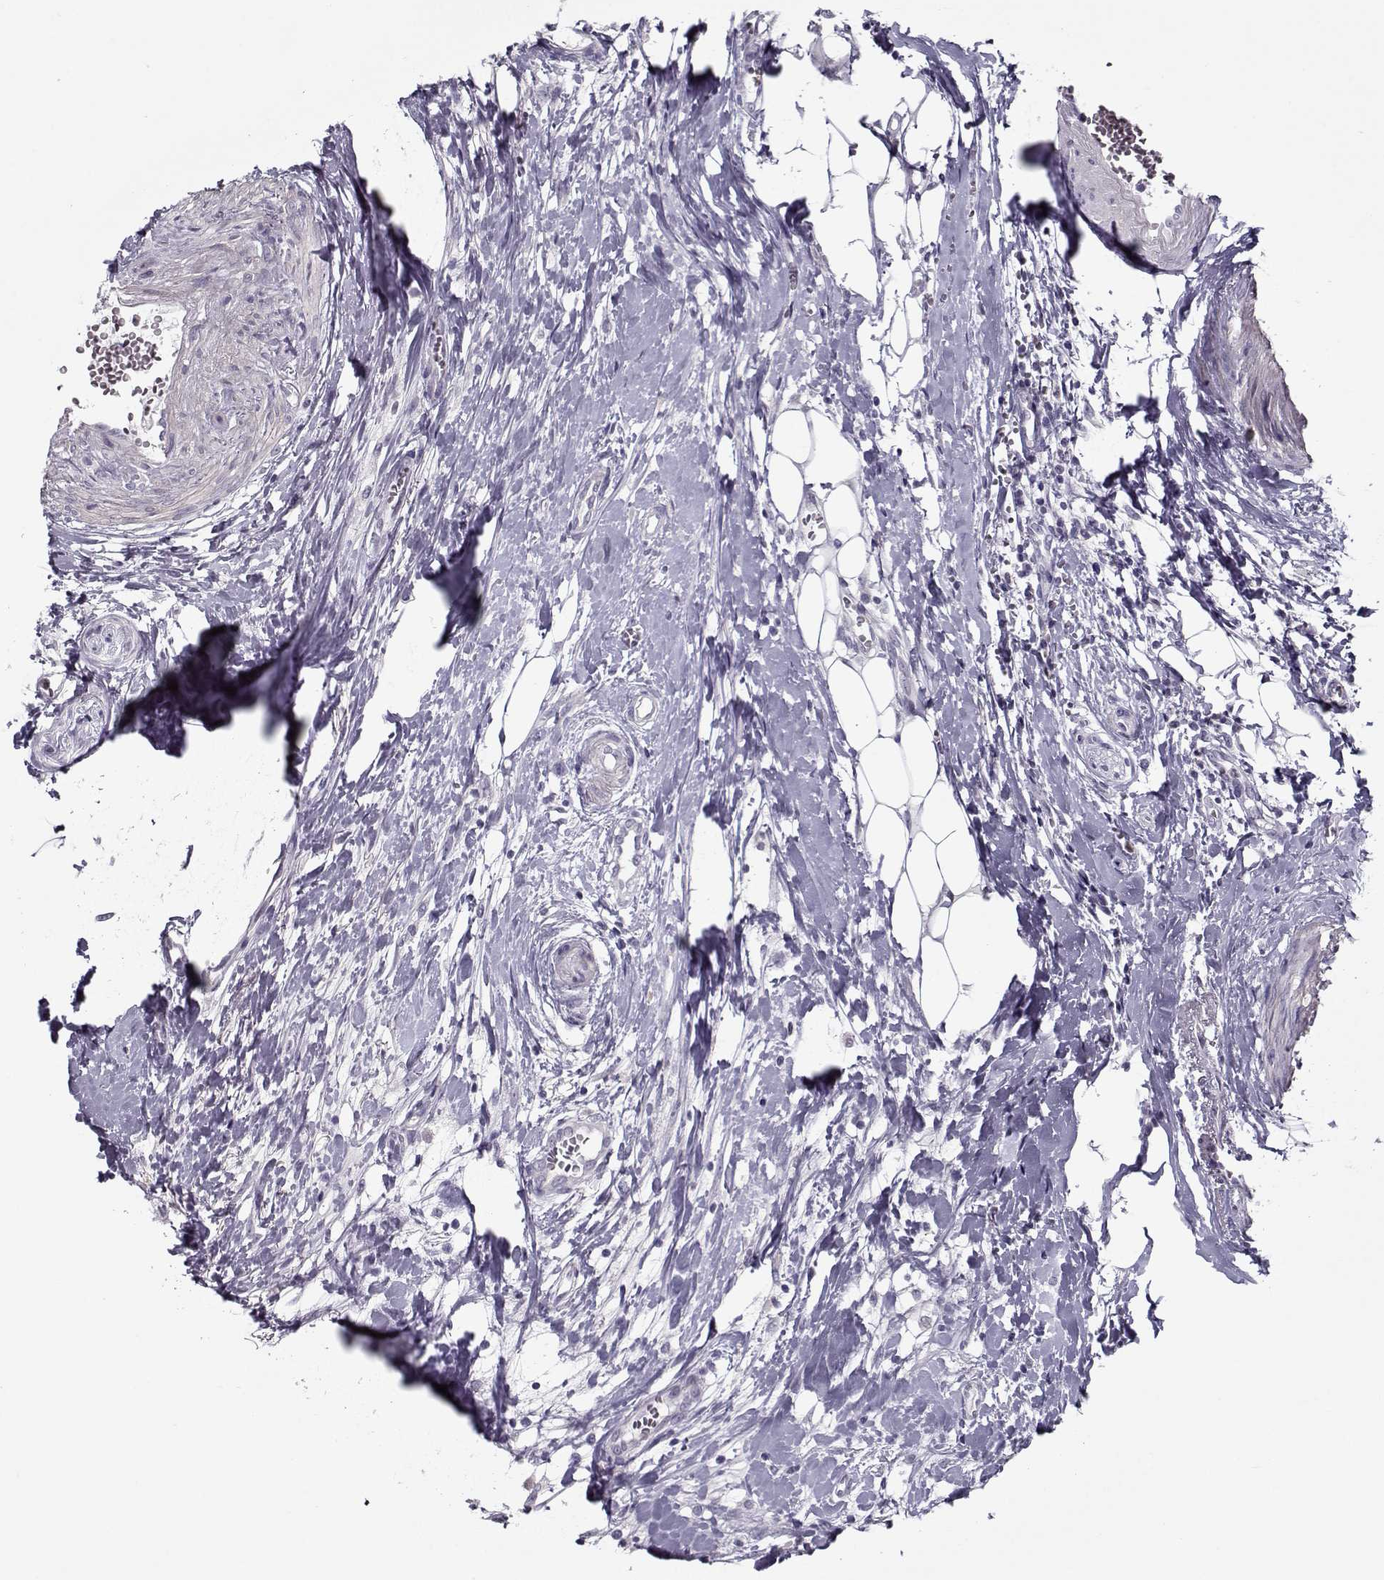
{"staining": {"intensity": "negative", "quantity": "none", "location": "none"}, "tissue": "head and neck cancer", "cell_type": "Tumor cells", "image_type": "cancer", "snomed": [{"axis": "morphology", "description": "Squamous cell carcinoma, NOS"}, {"axis": "morphology", "description": "Squamous cell carcinoma, metastatic, NOS"}, {"axis": "topography", "description": "Oral tissue"}, {"axis": "topography", "description": "Head-Neck"}], "caption": "DAB immunohistochemical staining of metastatic squamous cell carcinoma (head and neck) reveals no significant expression in tumor cells.", "gene": "CIBAR1", "patient": {"sex": "female", "age": 85}}